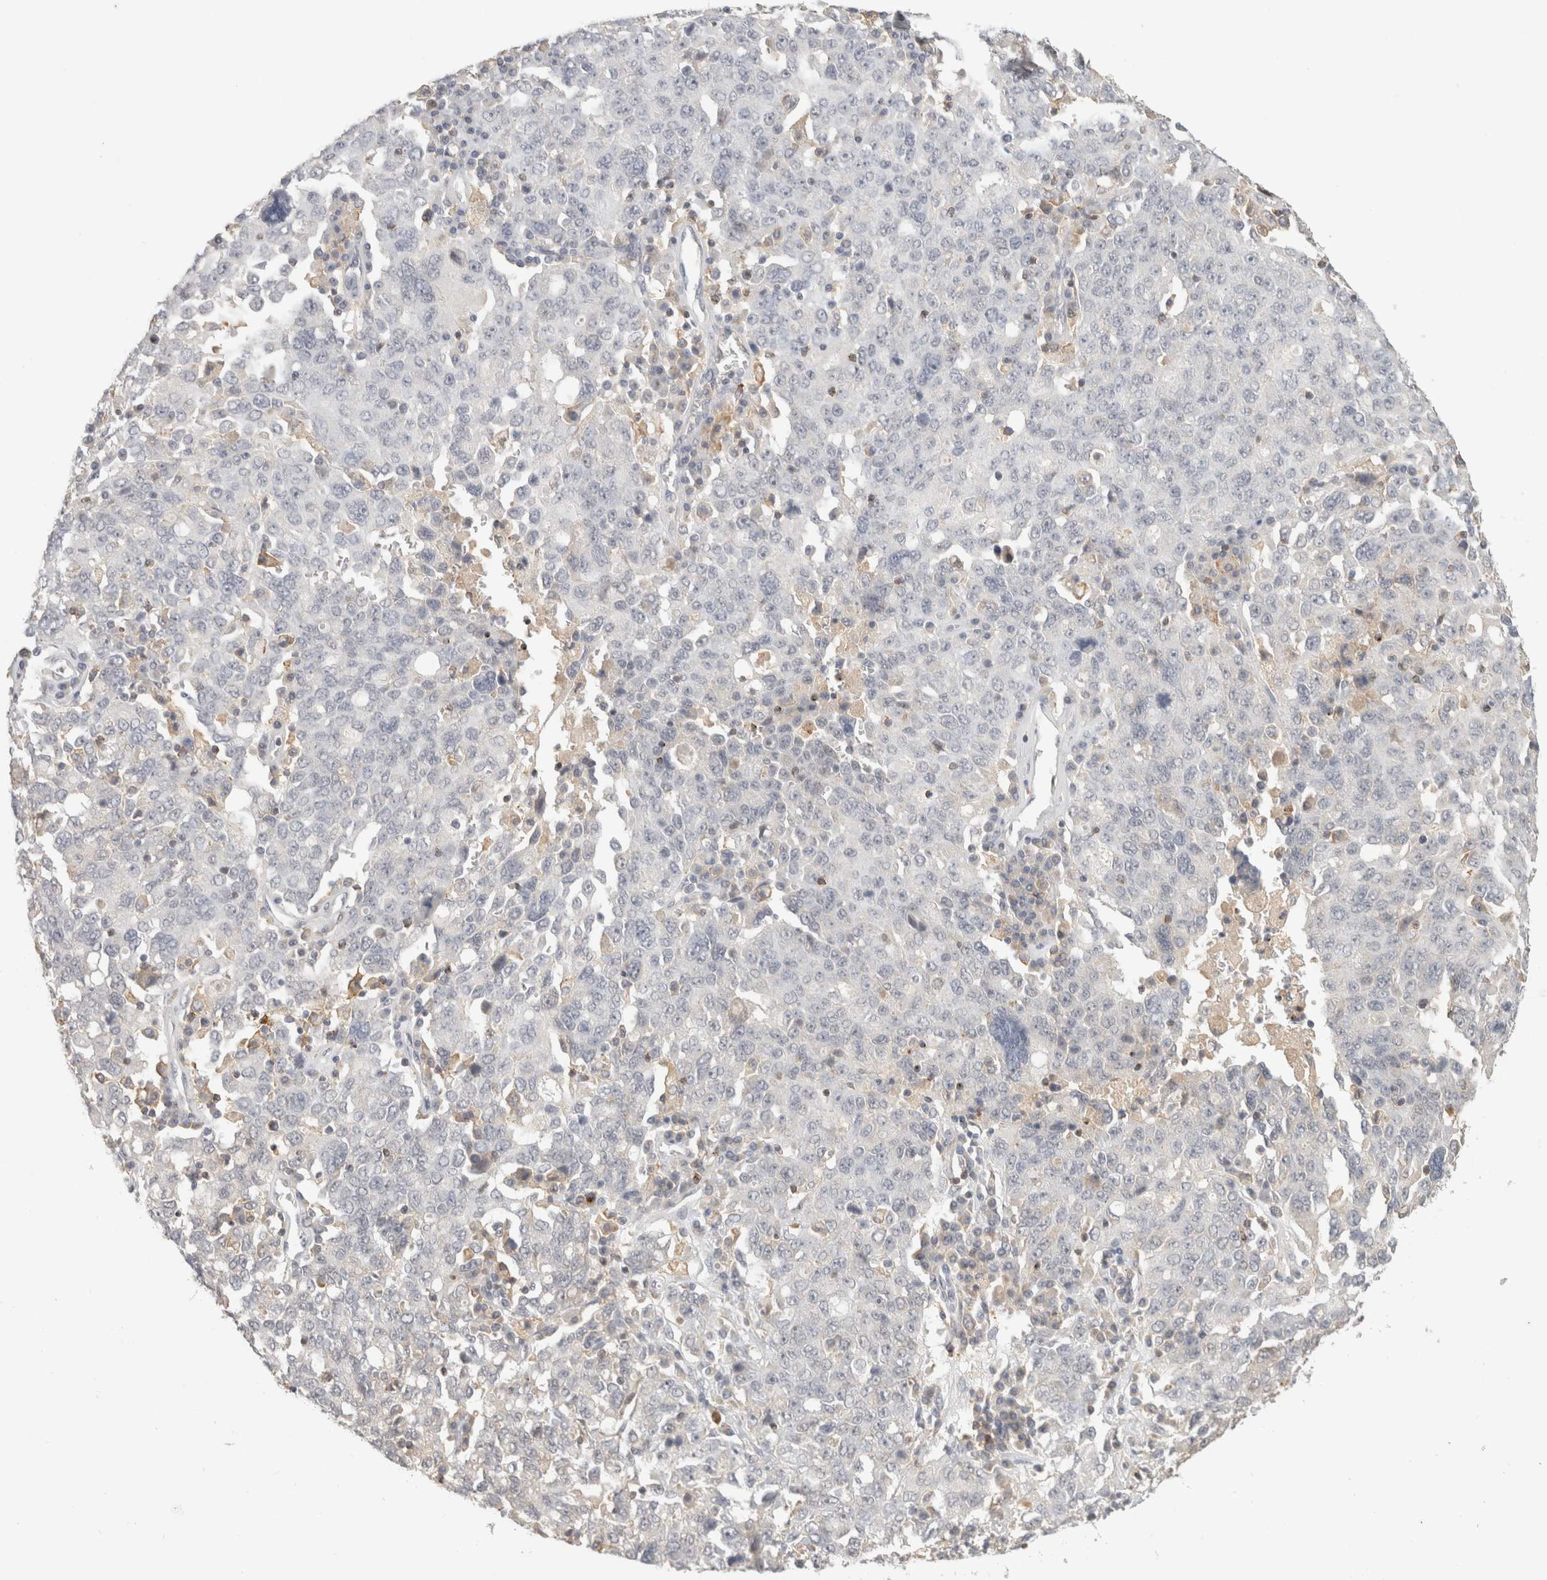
{"staining": {"intensity": "negative", "quantity": "none", "location": "none"}, "tissue": "ovarian cancer", "cell_type": "Tumor cells", "image_type": "cancer", "snomed": [{"axis": "morphology", "description": "Carcinoma, endometroid"}, {"axis": "topography", "description": "Ovary"}], "caption": "A histopathology image of human endometroid carcinoma (ovarian) is negative for staining in tumor cells. The staining was performed using DAB (3,3'-diaminobenzidine) to visualize the protein expression in brown, while the nuclei were stained in blue with hematoxylin (Magnification: 20x).", "gene": "HAVCR2", "patient": {"sex": "female", "age": 62}}